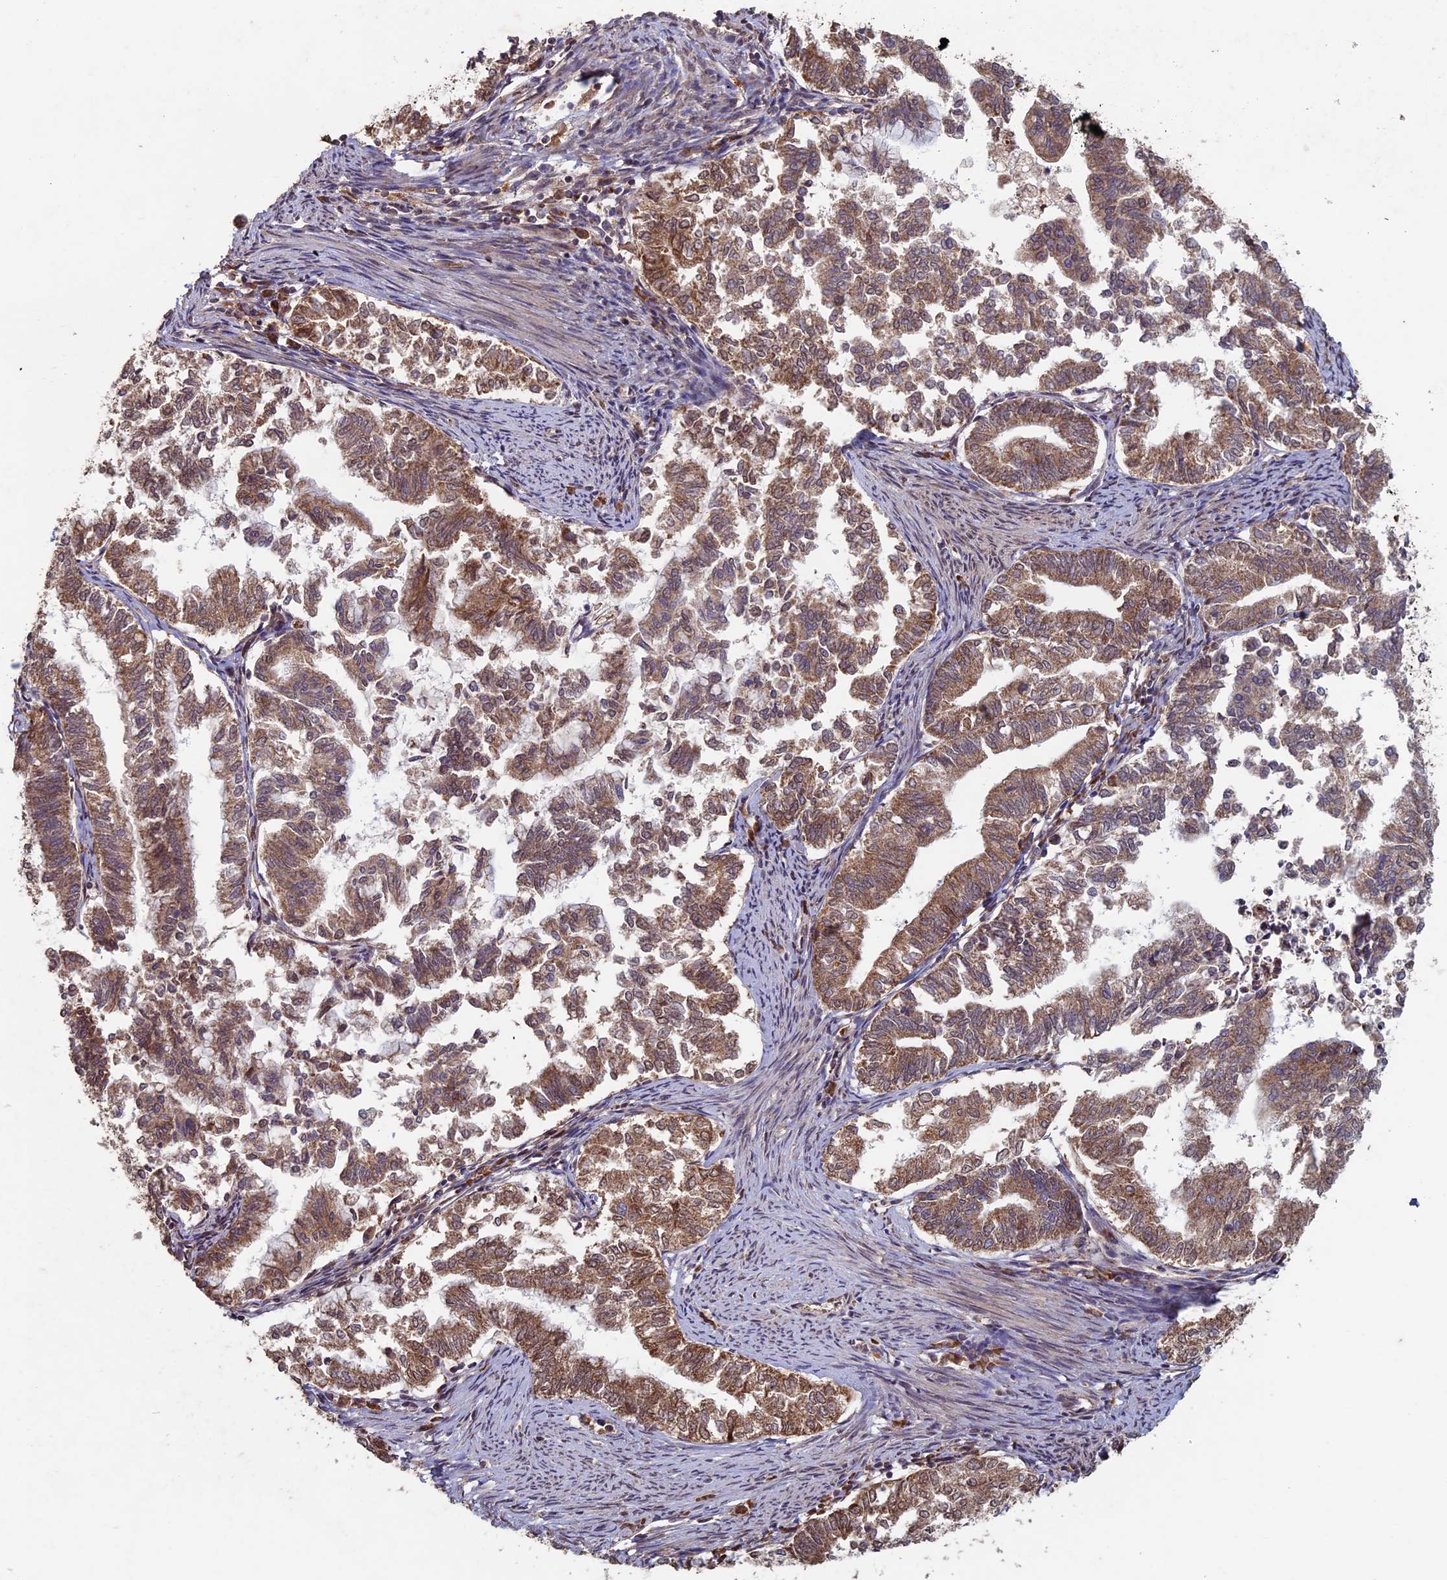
{"staining": {"intensity": "moderate", "quantity": ">75%", "location": "cytoplasmic/membranous"}, "tissue": "endometrial cancer", "cell_type": "Tumor cells", "image_type": "cancer", "snomed": [{"axis": "morphology", "description": "Adenocarcinoma, NOS"}, {"axis": "topography", "description": "Endometrium"}], "caption": "This photomicrograph shows IHC staining of human endometrial cancer (adenocarcinoma), with medium moderate cytoplasmic/membranous positivity in approximately >75% of tumor cells.", "gene": "RCCD1", "patient": {"sex": "female", "age": 79}}